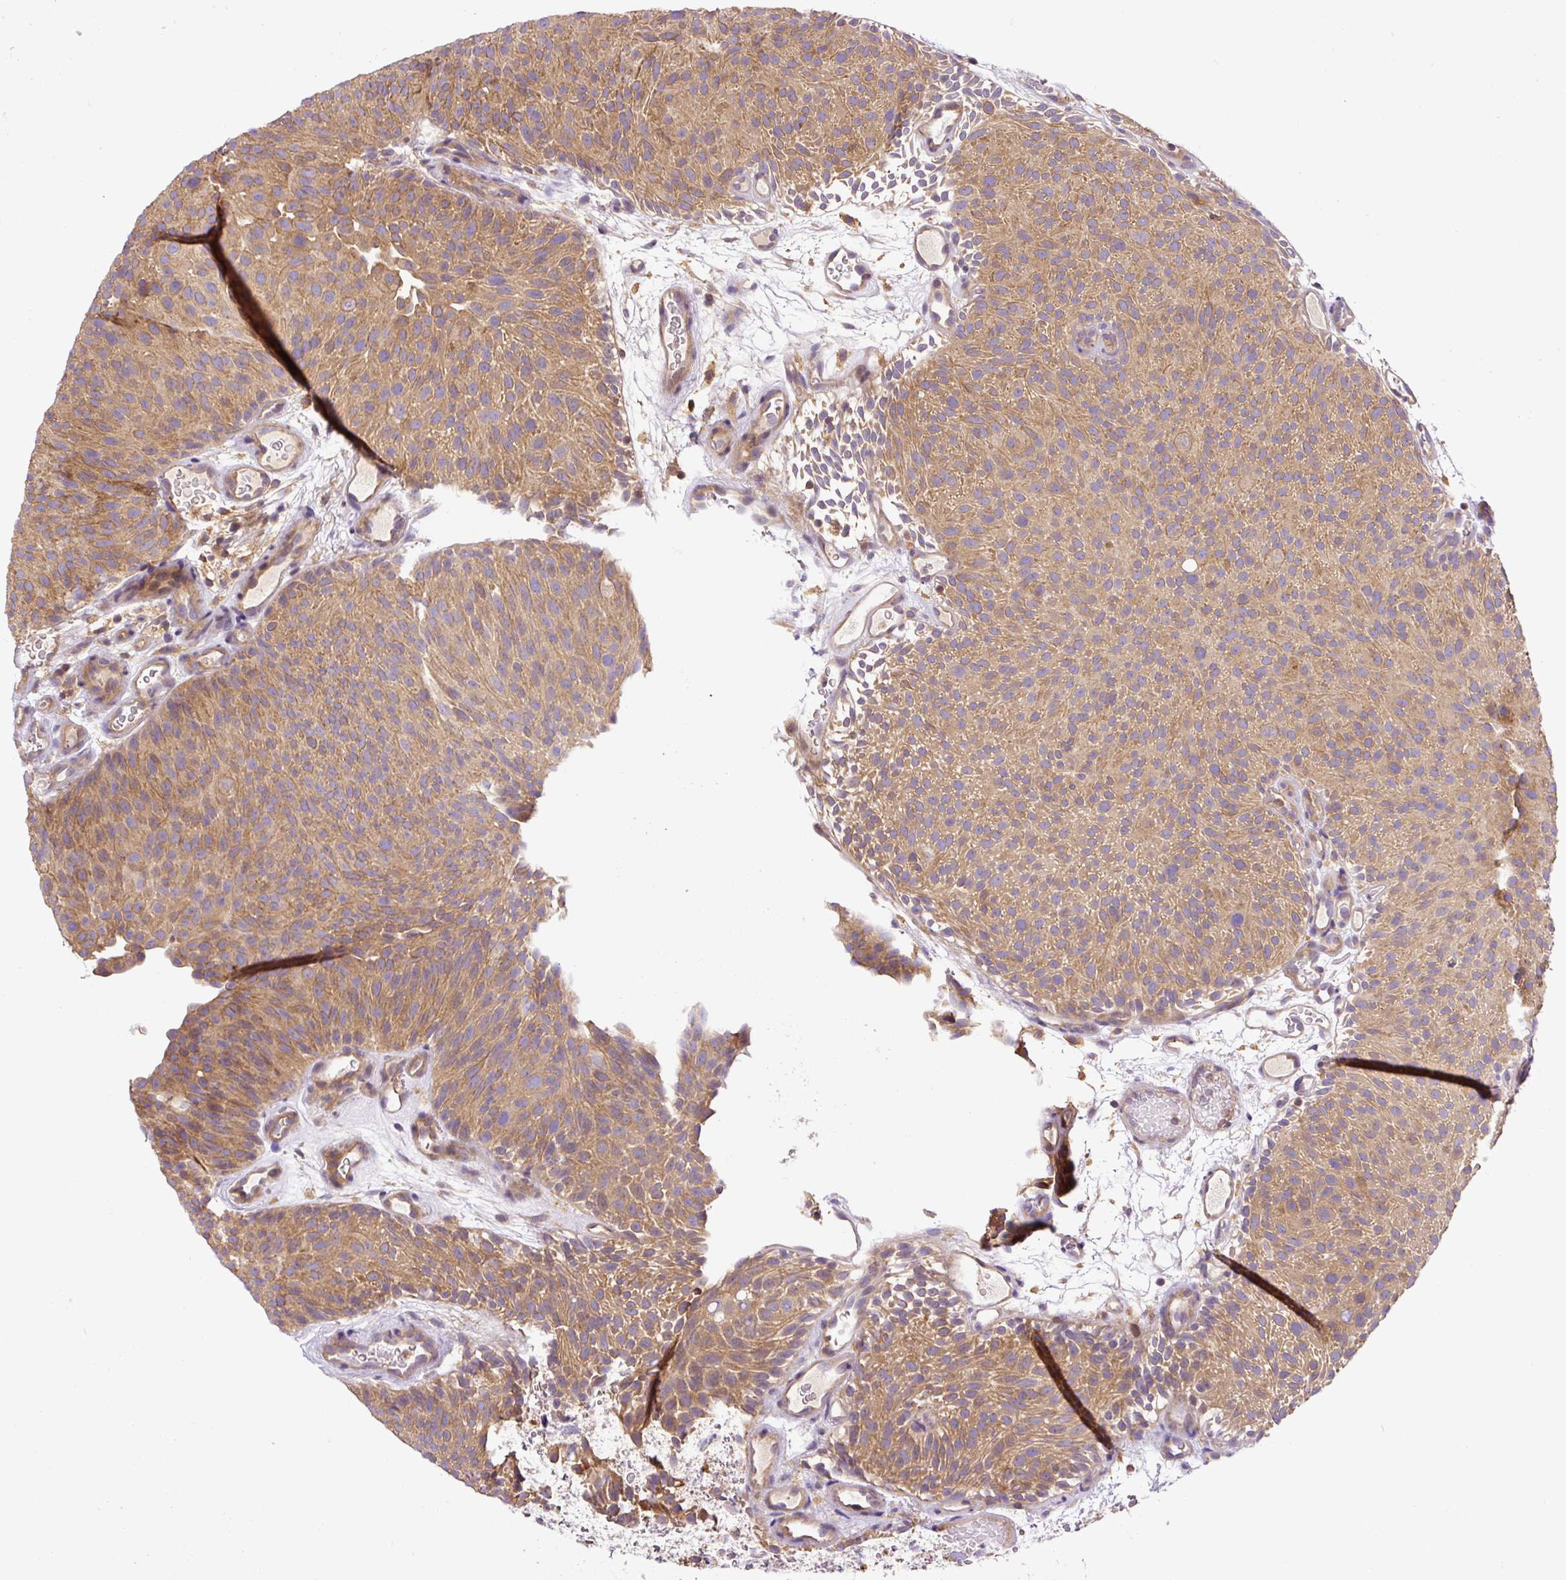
{"staining": {"intensity": "moderate", "quantity": ">75%", "location": "cytoplasmic/membranous"}, "tissue": "urothelial cancer", "cell_type": "Tumor cells", "image_type": "cancer", "snomed": [{"axis": "morphology", "description": "Urothelial carcinoma, Low grade"}, {"axis": "topography", "description": "Urinary bladder"}], "caption": "High-power microscopy captured an immunohistochemistry micrograph of urothelial carcinoma (low-grade), revealing moderate cytoplasmic/membranous staining in approximately >75% of tumor cells.", "gene": "CCDC28A", "patient": {"sex": "male", "age": 78}}